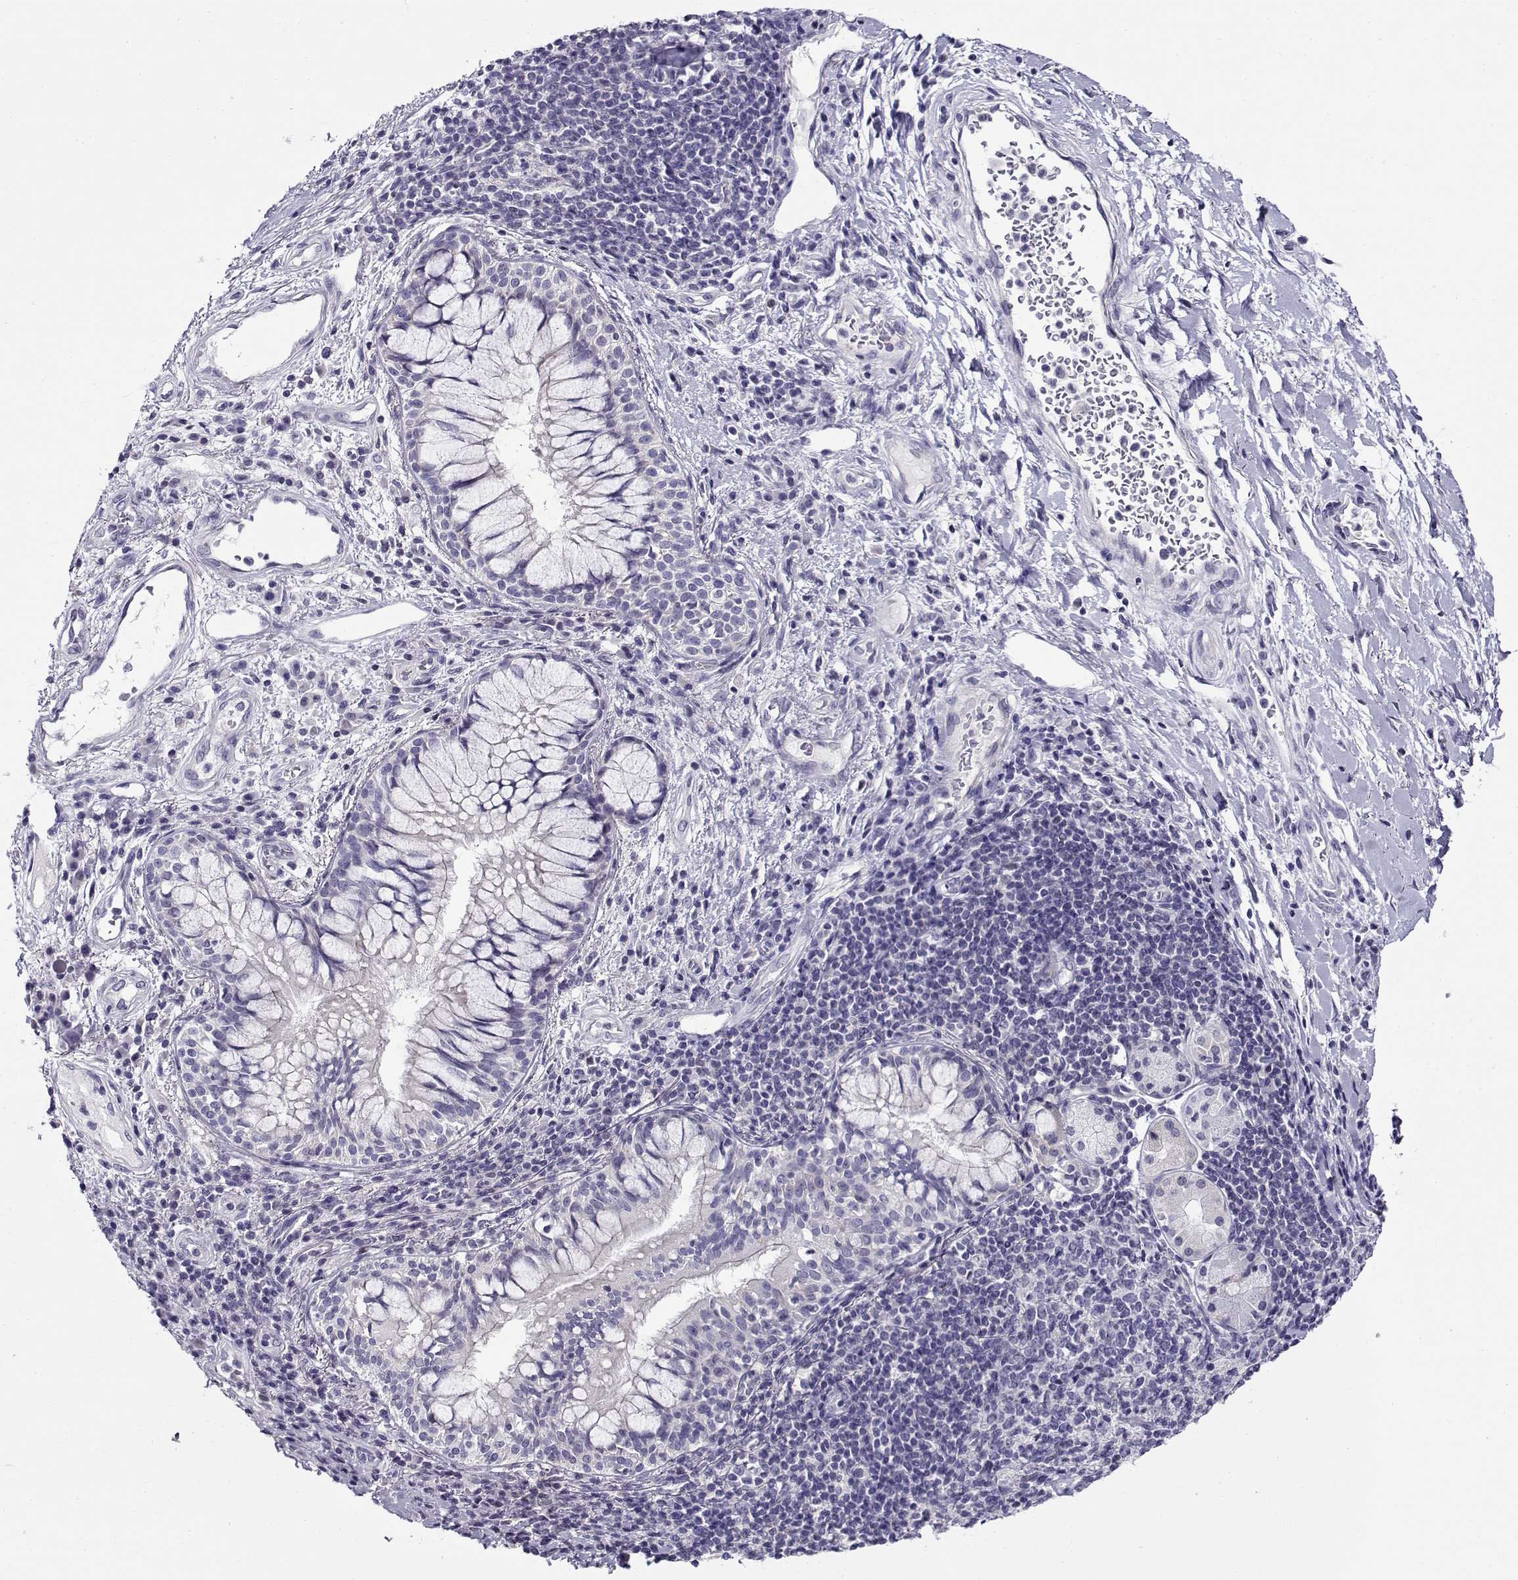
{"staining": {"intensity": "negative", "quantity": "none", "location": "none"}, "tissue": "lung cancer", "cell_type": "Tumor cells", "image_type": "cancer", "snomed": [{"axis": "morphology", "description": "Normal tissue, NOS"}, {"axis": "morphology", "description": "Squamous cell carcinoma, NOS"}, {"axis": "topography", "description": "Bronchus"}, {"axis": "topography", "description": "Lung"}], "caption": "Lung cancer stained for a protein using IHC reveals no positivity tumor cells.", "gene": "FEZF1", "patient": {"sex": "male", "age": 64}}